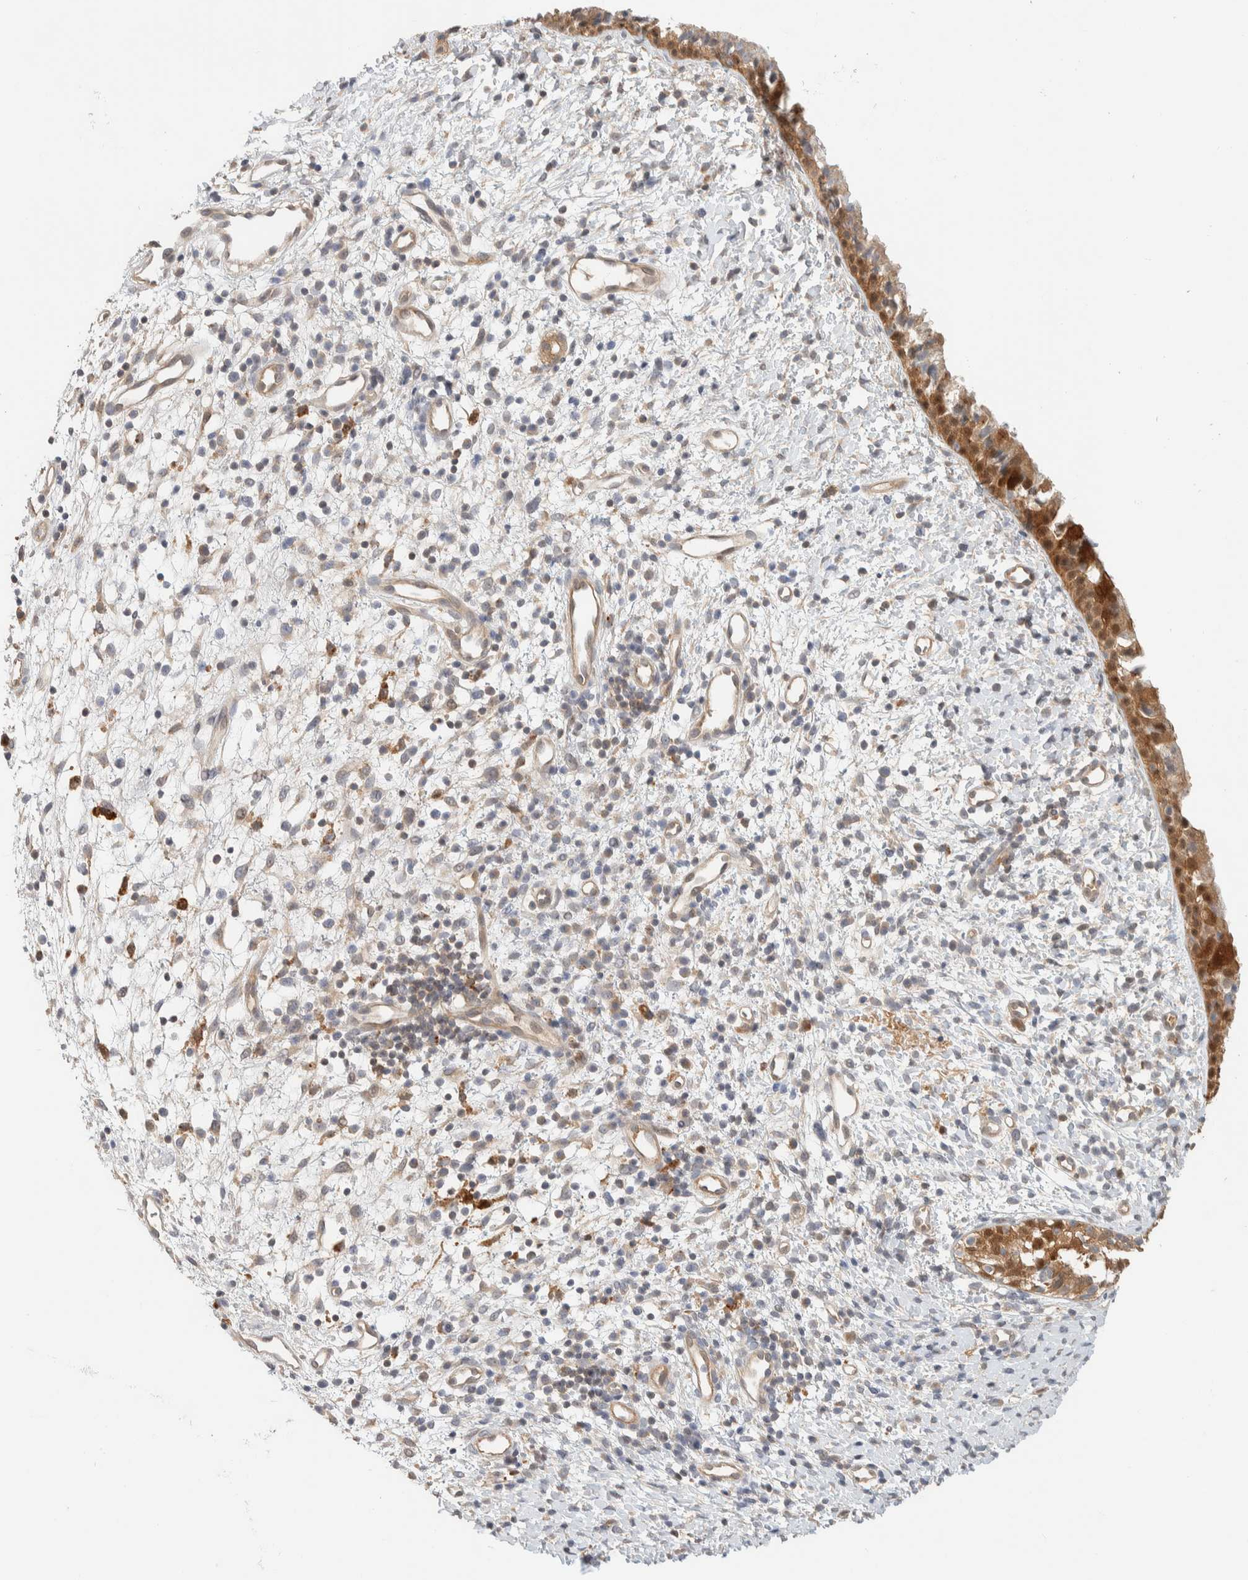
{"staining": {"intensity": "moderate", "quantity": ">75%", "location": "cytoplasmic/membranous"}, "tissue": "nasopharynx", "cell_type": "Respiratory epithelial cells", "image_type": "normal", "snomed": [{"axis": "morphology", "description": "Normal tissue, NOS"}, {"axis": "topography", "description": "Nasopharynx"}], "caption": "Nasopharynx stained for a protein (brown) displays moderate cytoplasmic/membranous positive expression in approximately >75% of respiratory epithelial cells.", "gene": "GCLM", "patient": {"sex": "male", "age": 22}}